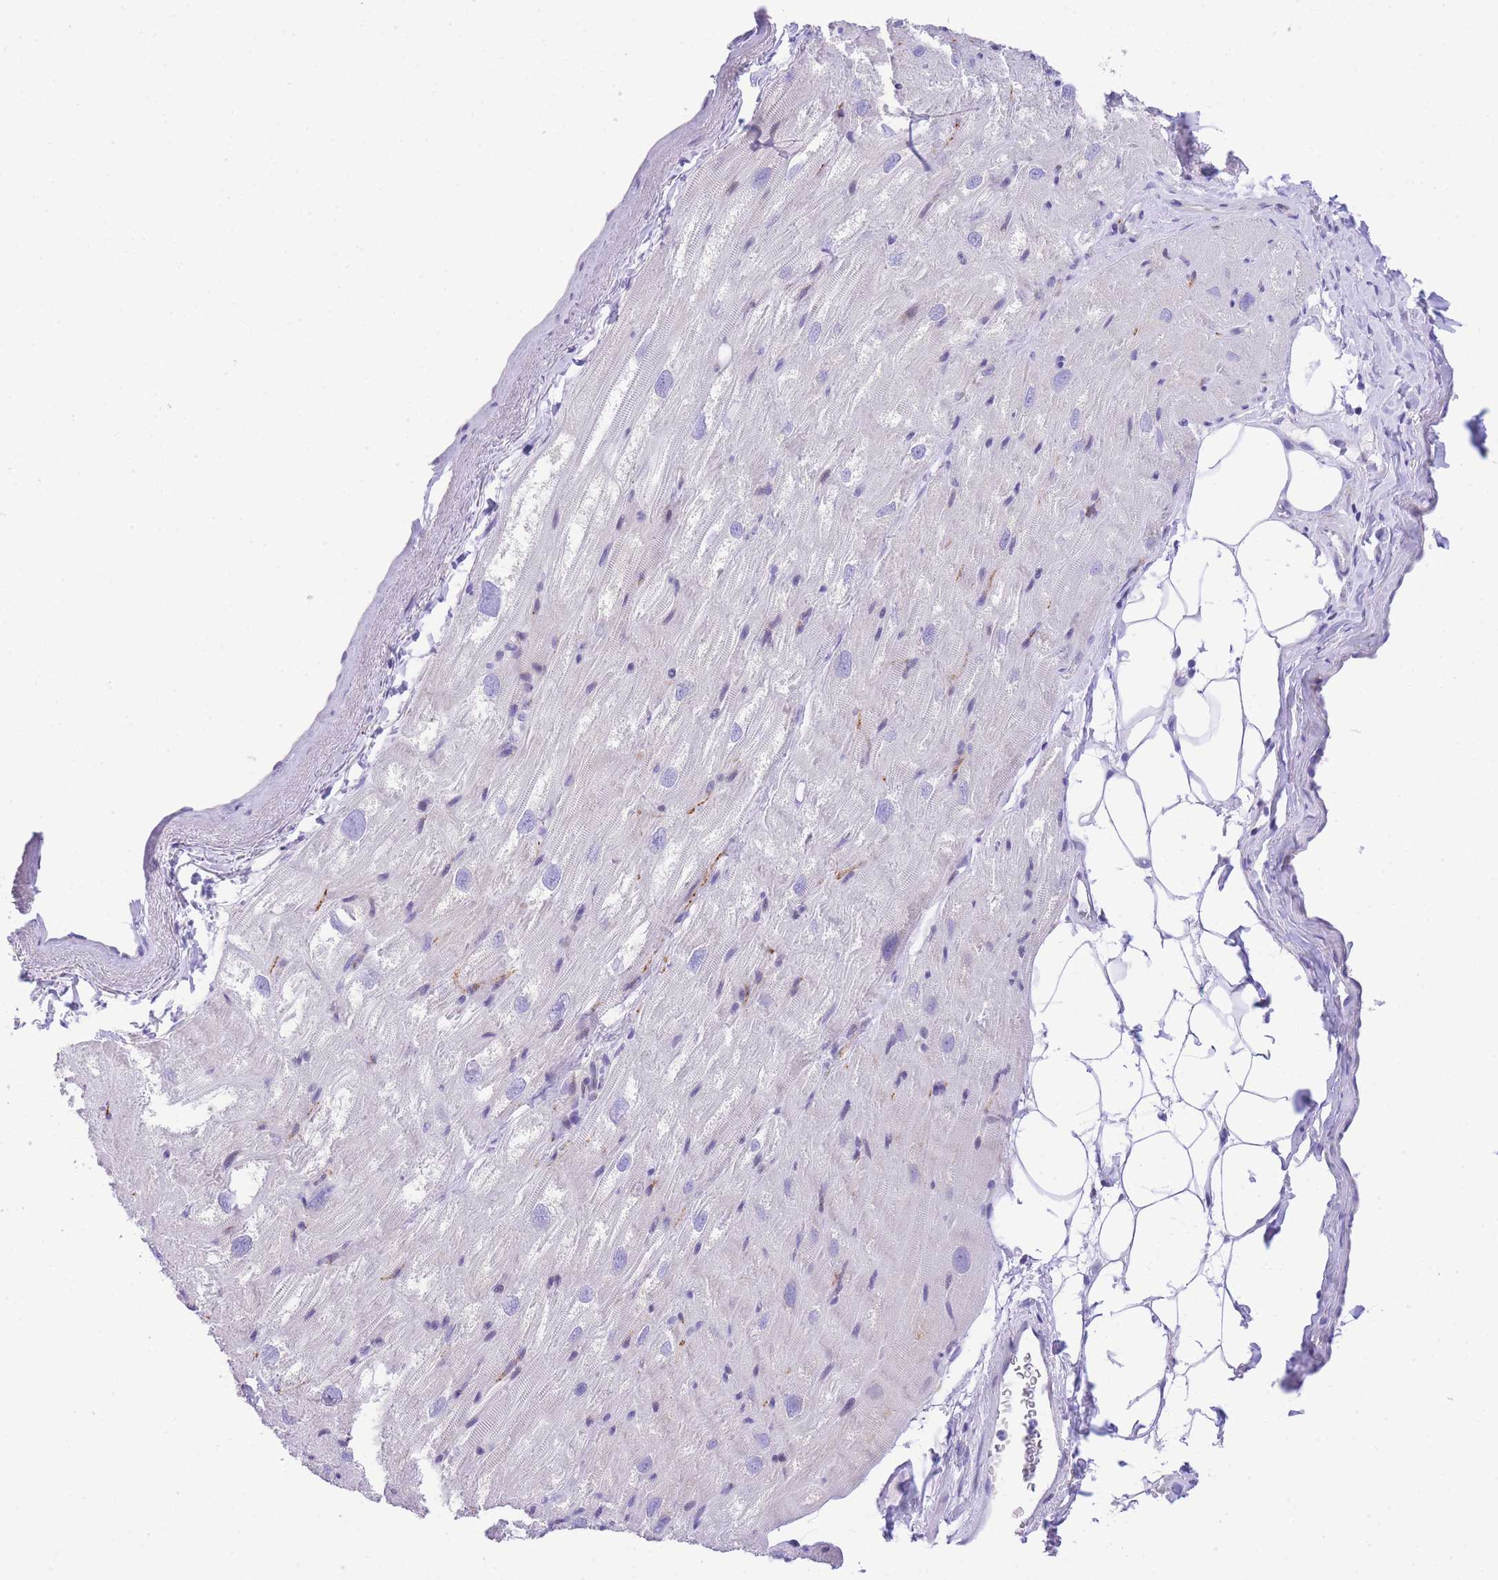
{"staining": {"intensity": "negative", "quantity": "none", "location": "none"}, "tissue": "heart muscle", "cell_type": "Cardiomyocytes", "image_type": "normal", "snomed": [{"axis": "morphology", "description": "Normal tissue, NOS"}, {"axis": "topography", "description": "Heart"}], "caption": "Immunohistochemistry image of unremarkable heart muscle stained for a protein (brown), which demonstrates no expression in cardiomyocytes. (Stains: DAB immunohistochemistry with hematoxylin counter stain, Microscopy: brightfield microscopy at high magnification).", "gene": "TIFAB", "patient": {"sex": "male", "age": 50}}